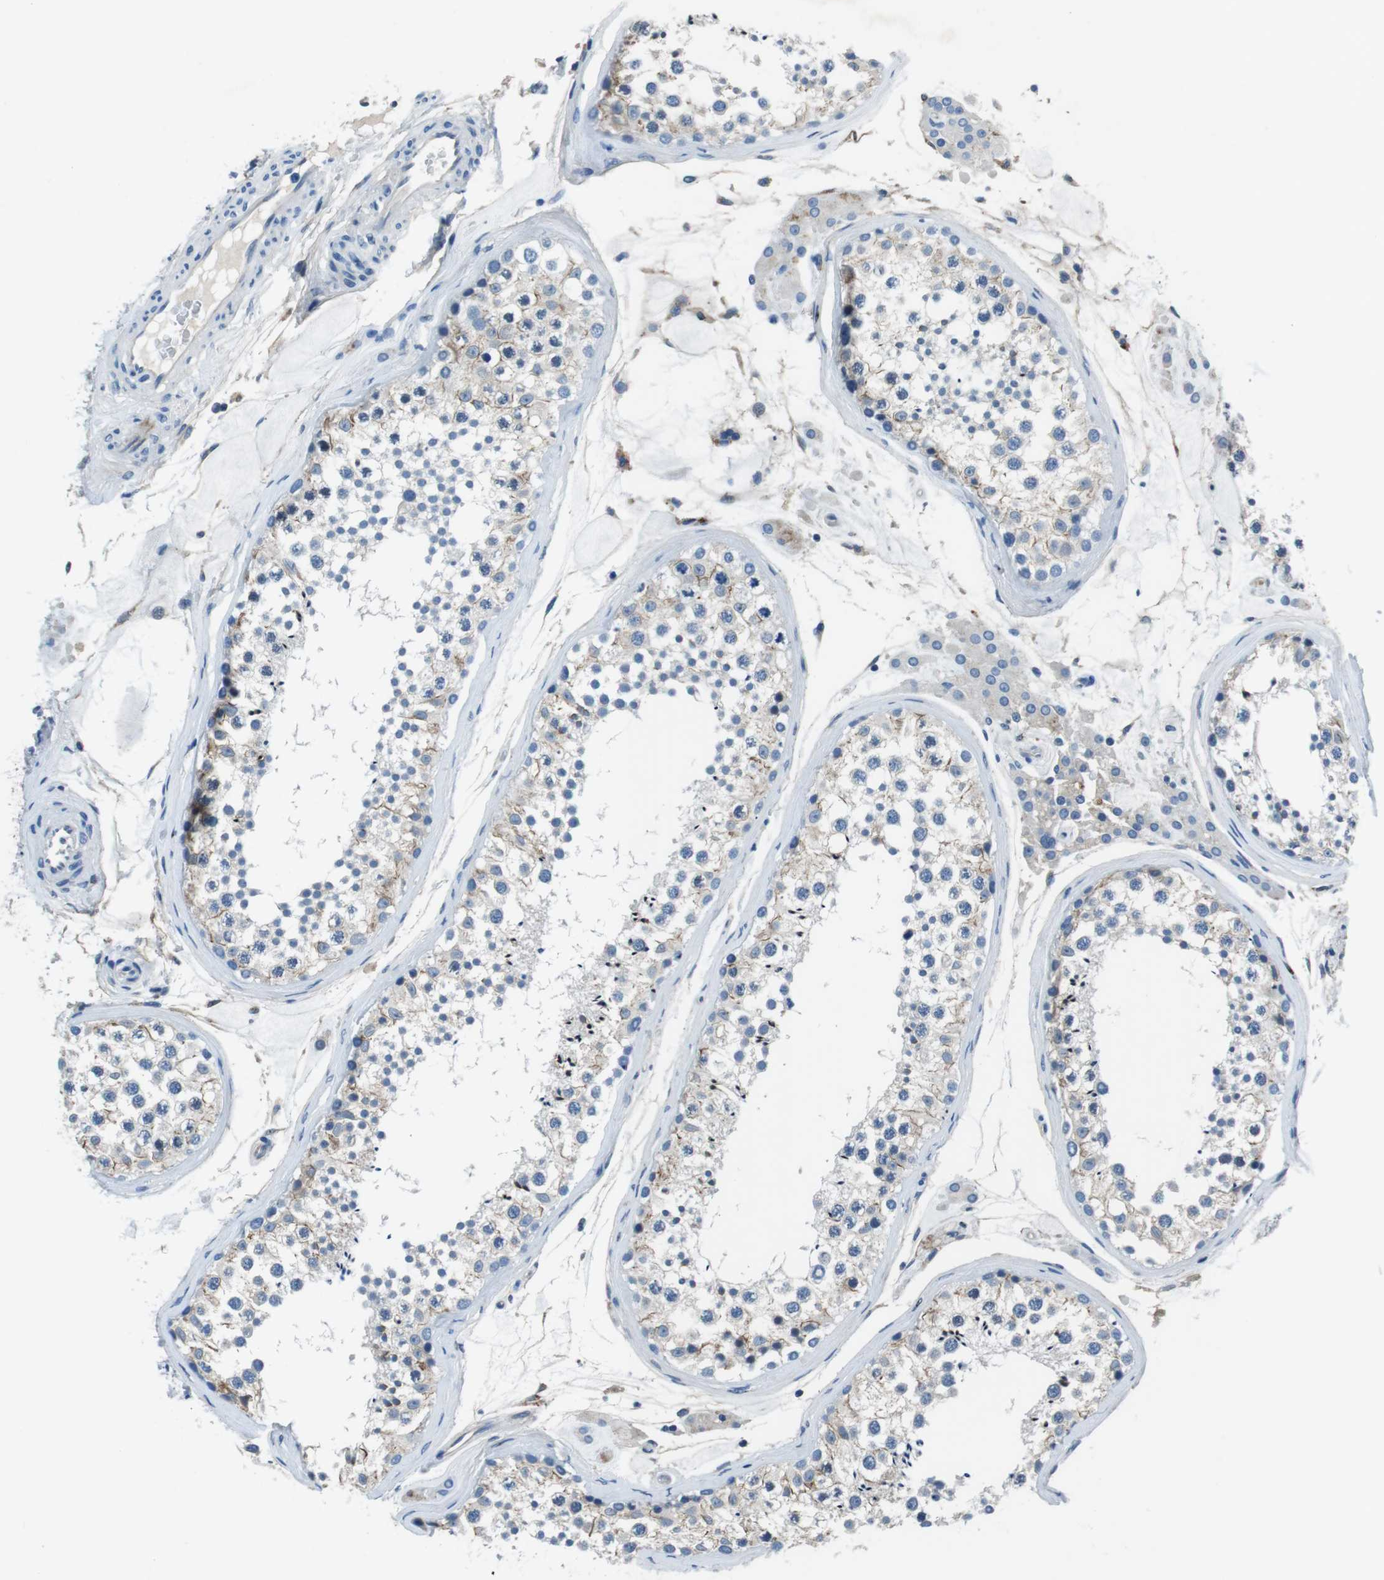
{"staining": {"intensity": "moderate", "quantity": "25%-75%", "location": "cytoplasmic/membranous"}, "tissue": "testis", "cell_type": "Cells in seminiferous ducts", "image_type": "normal", "snomed": [{"axis": "morphology", "description": "Normal tissue, NOS"}, {"axis": "topography", "description": "Testis"}], "caption": "Protein staining of normal testis displays moderate cytoplasmic/membranous staining in about 25%-75% of cells in seminiferous ducts.", "gene": "TULP3", "patient": {"sex": "male", "age": 46}}